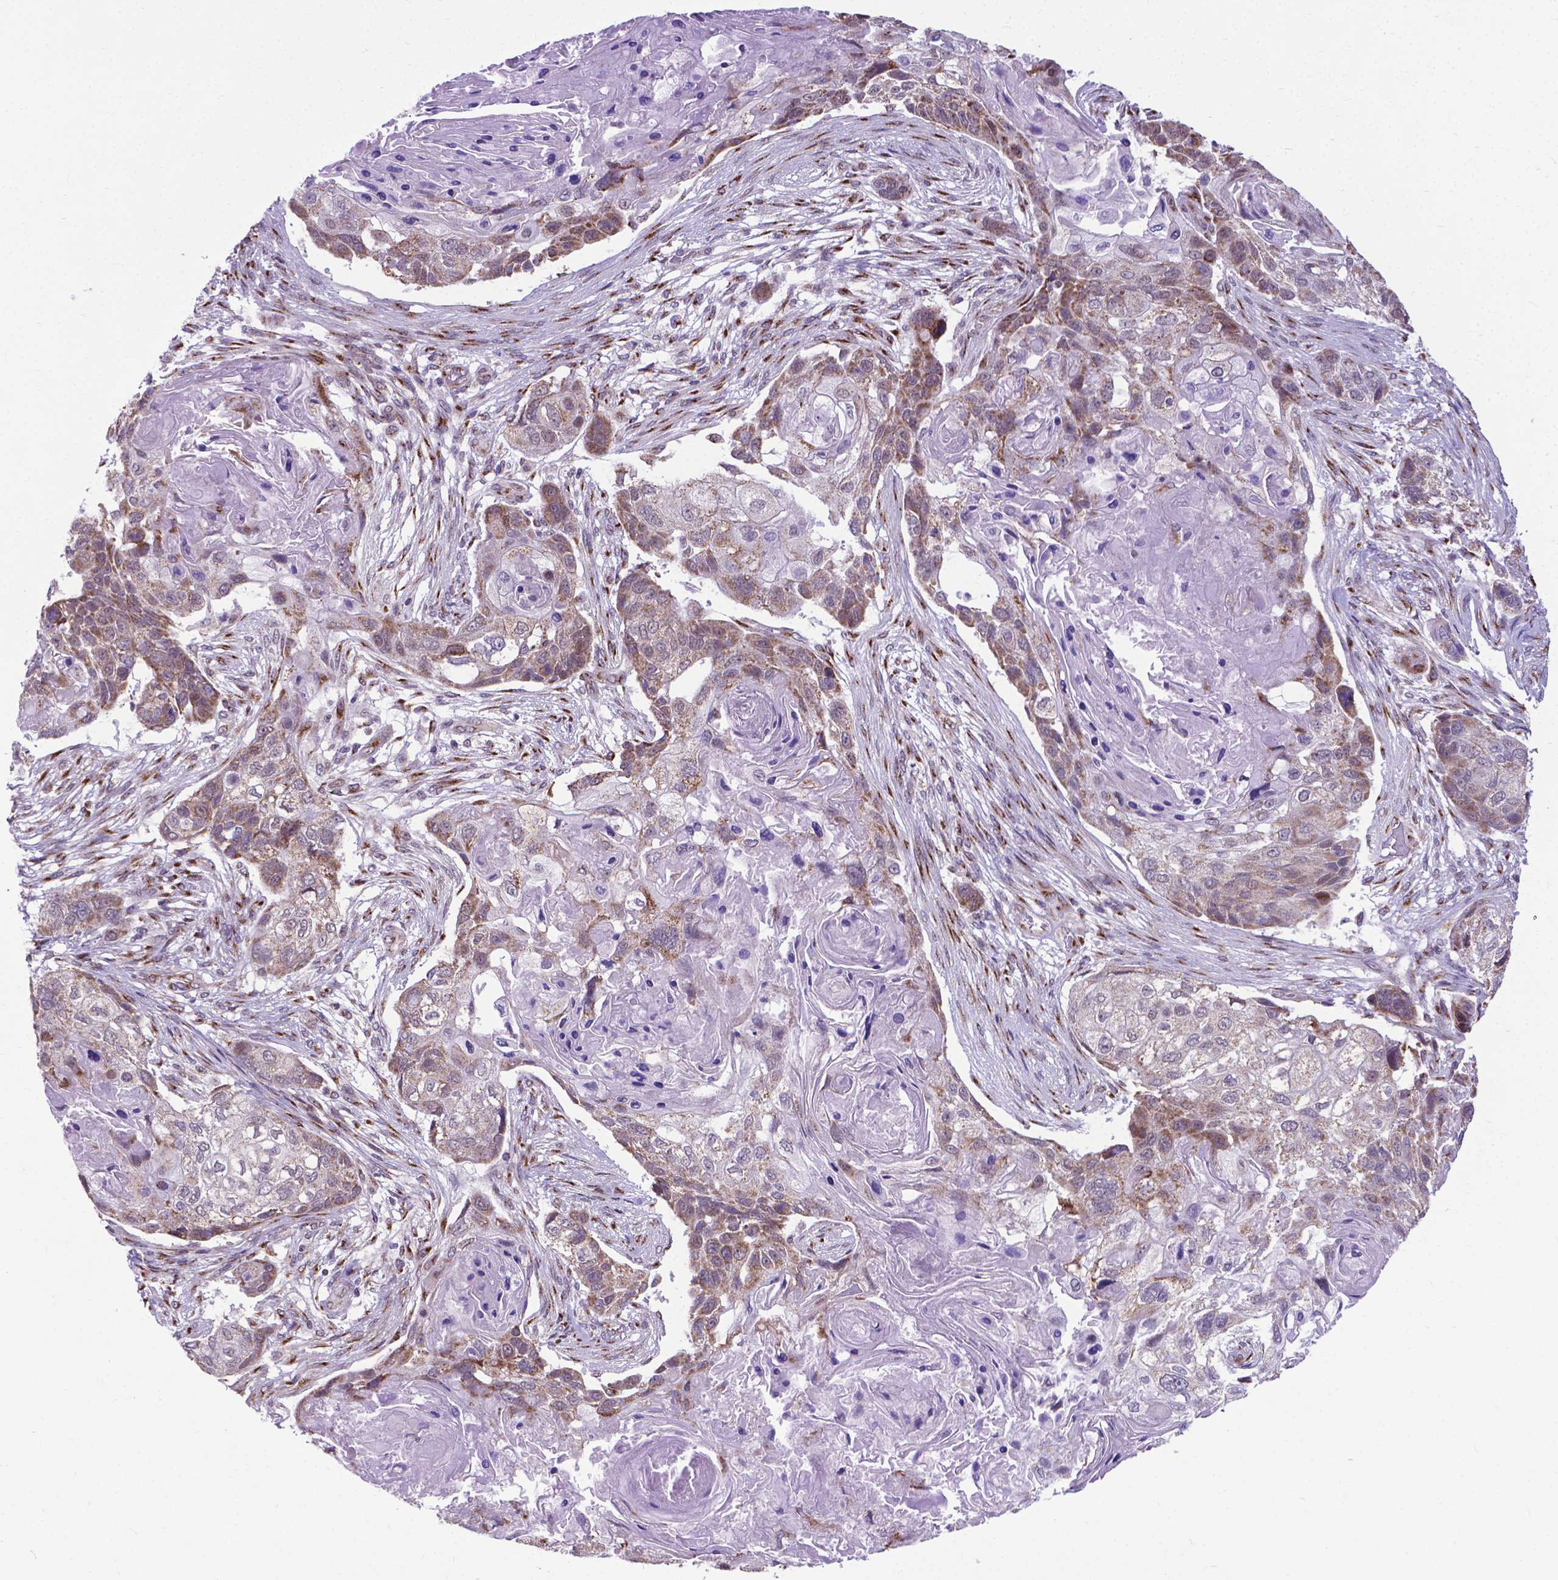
{"staining": {"intensity": "weak", "quantity": "25%-75%", "location": "cytoplasmic/membranous"}, "tissue": "lung cancer", "cell_type": "Tumor cells", "image_type": "cancer", "snomed": [{"axis": "morphology", "description": "Squamous cell carcinoma, NOS"}, {"axis": "topography", "description": "Lung"}], "caption": "Lung cancer (squamous cell carcinoma) stained with a protein marker reveals weak staining in tumor cells.", "gene": "MRPL10", "patient": {"sex": "male", "age": 69}}